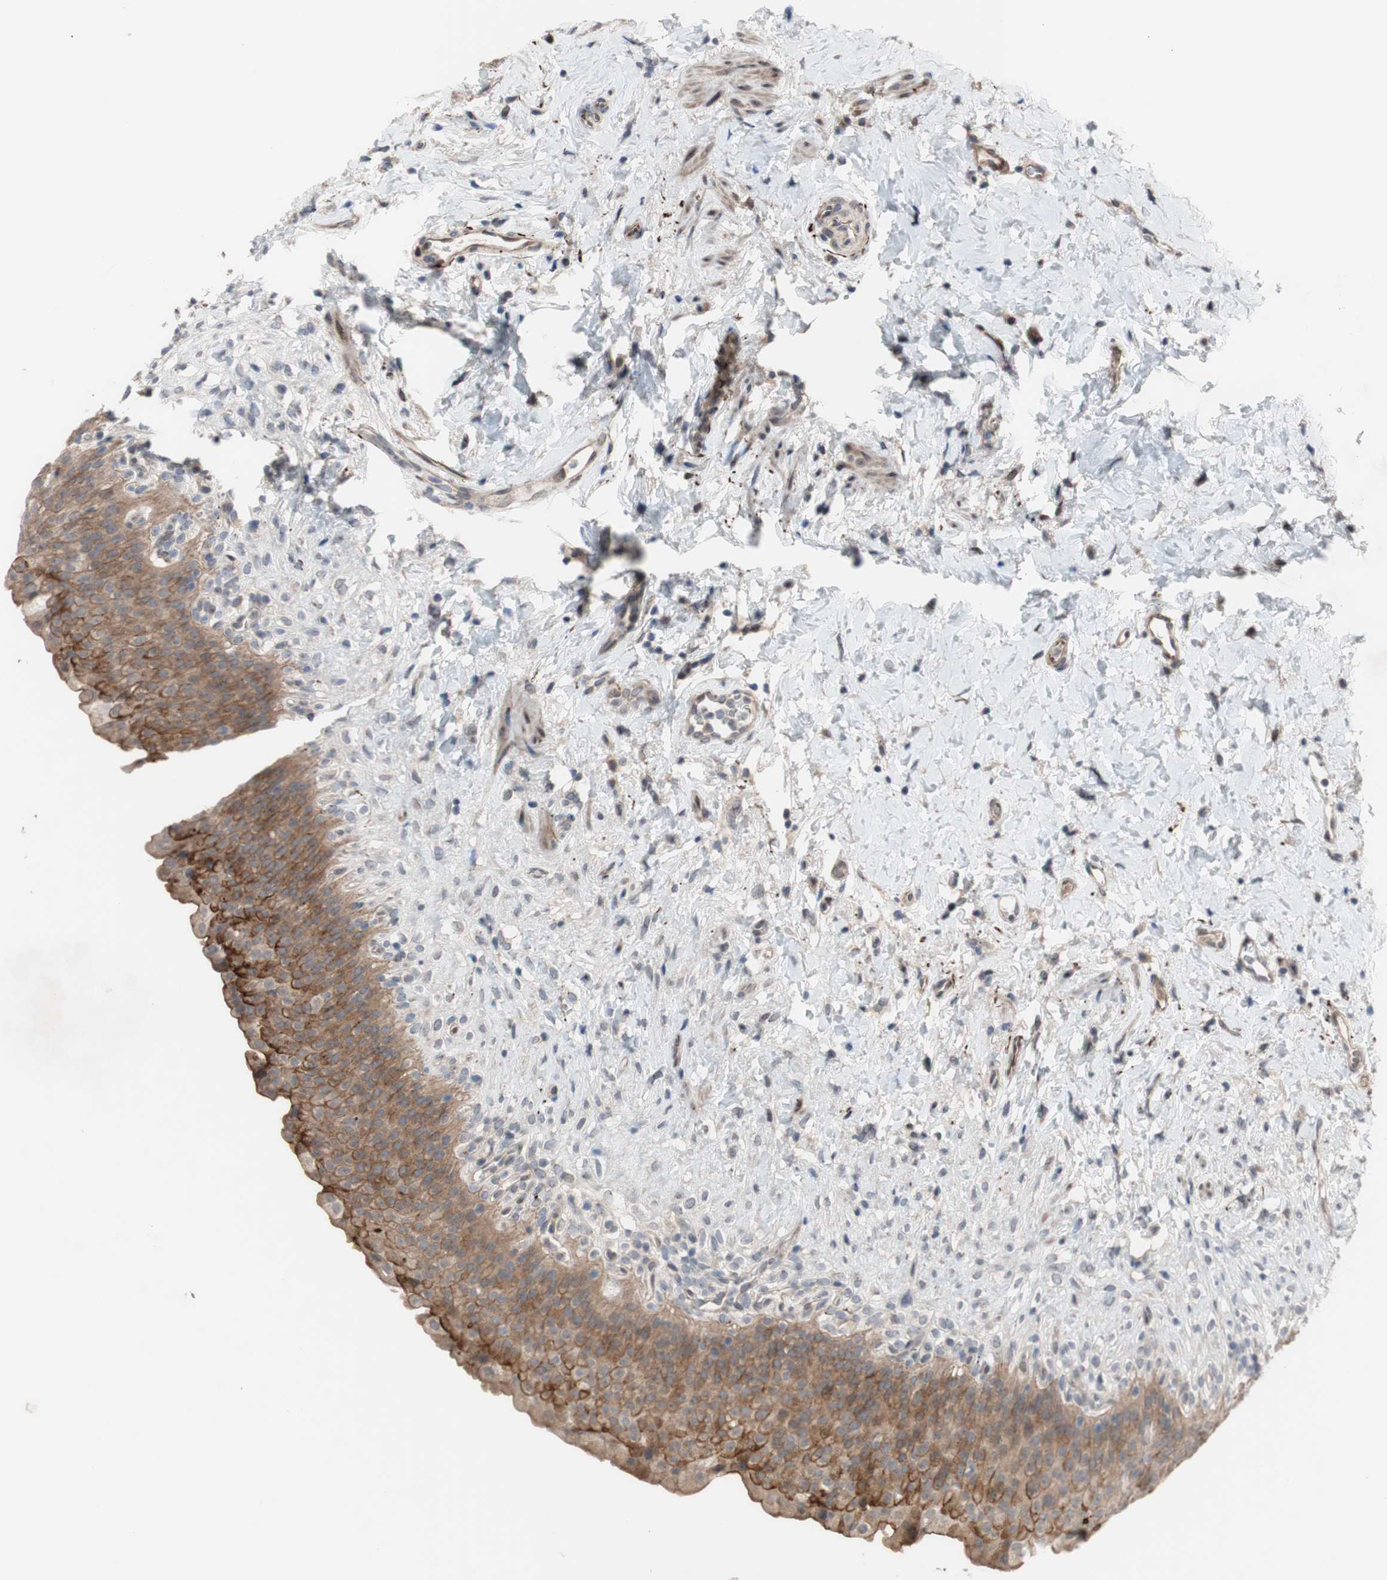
{"staining": {"intensity": "moderate", "quantity": ">75%", "location": "cytoplasmic/membranous"}, "tissue": "urinary bladder", "cell_type": "Urothelial cells", "image_type": "normal", "snomed": [{"axis": "morphology", "description": "Normal tissue, NOS"}, {"axis": "topography", "description": "Urinary bladder"}], "caption": "Immunohistochemical staining of normal human urinary bladder displays medium levels of moderate cytoplasmic/membranous positivity in approximately >75% of urothelial cells. Immunohistochemistry stains the protein in brown and the nuclei are stained blue.", "gene": "OAZ1", "patient": {"sex": "female", "age": 79}}